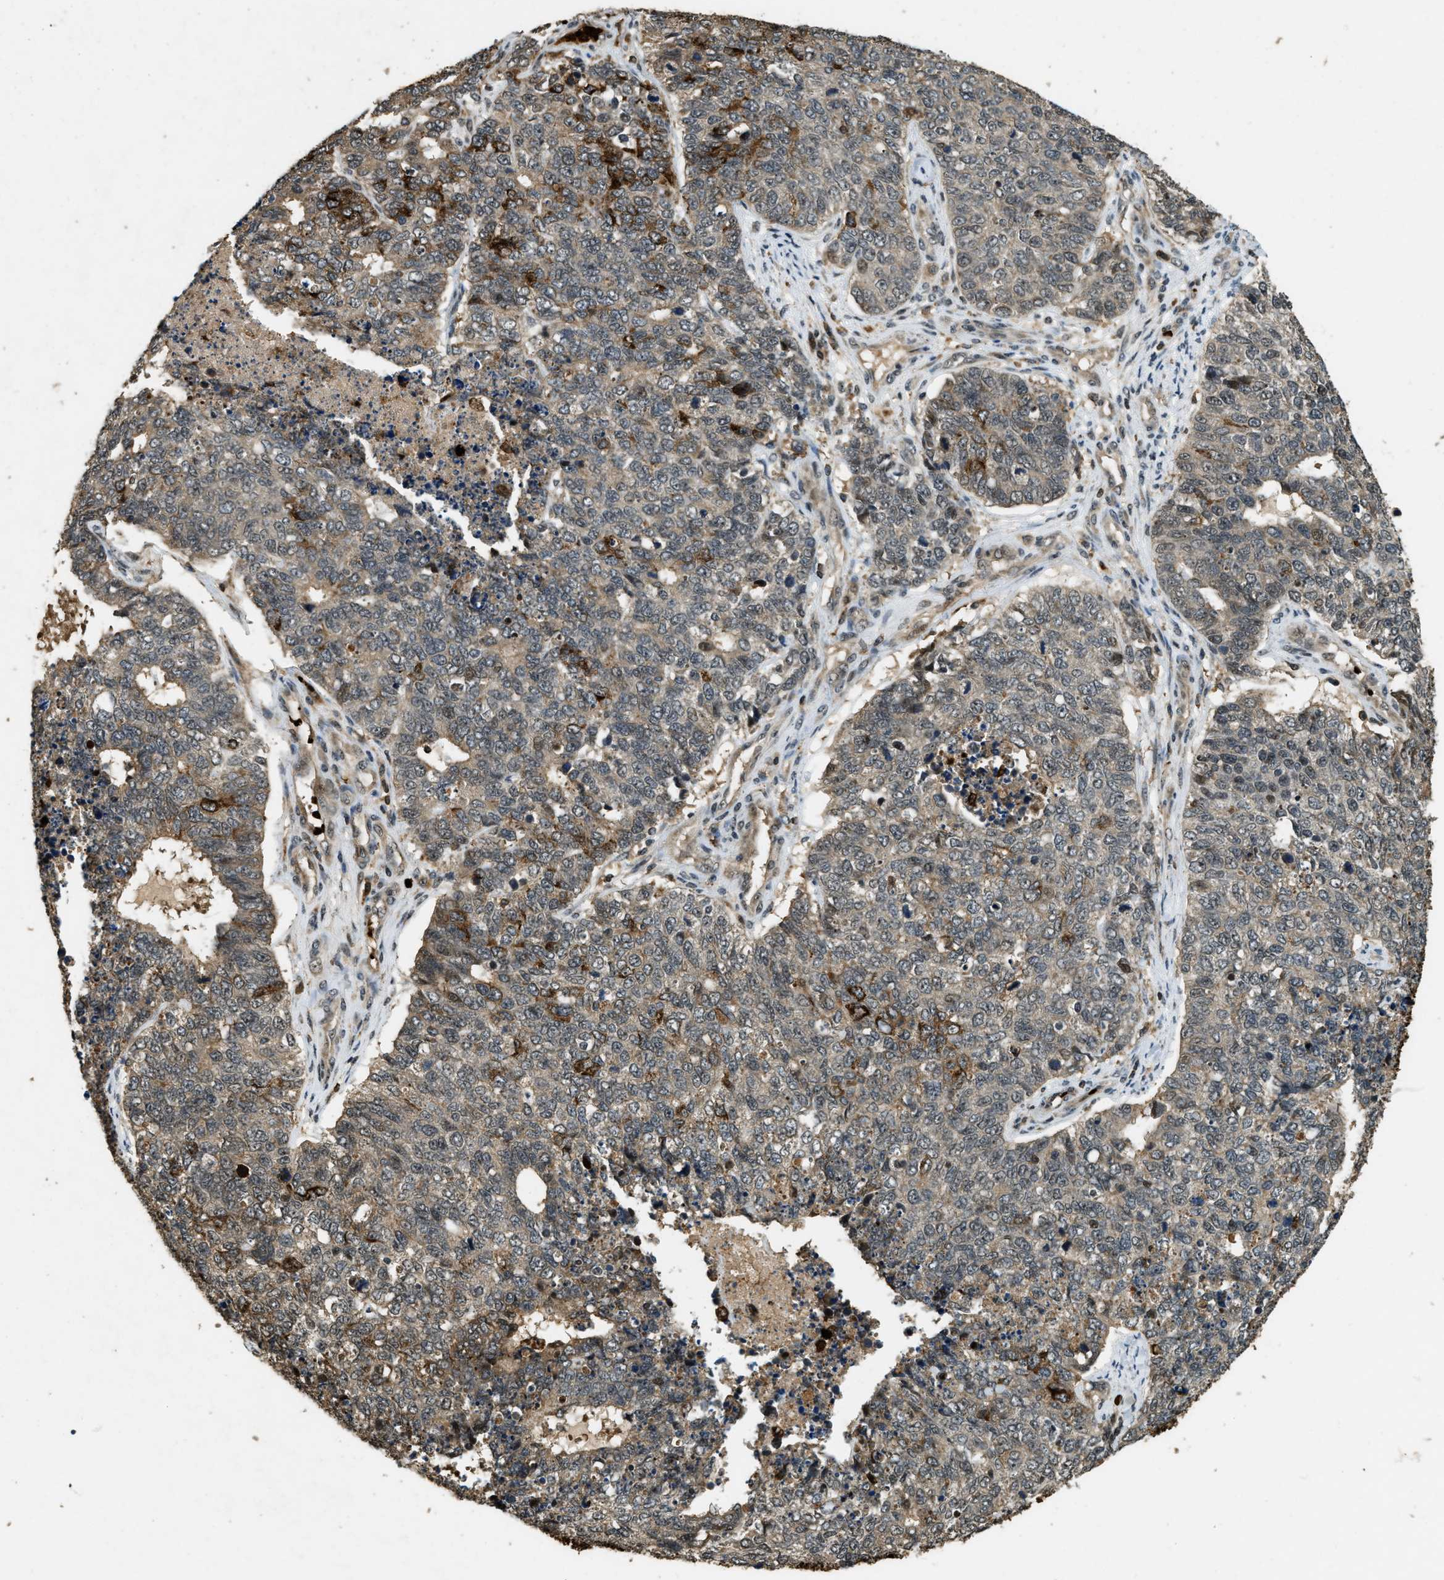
{"staining": {"intensity": "weak", "quantity": ">75%", "location": "cytoplasmic/membranous"}, "tissue": "cervical cancer", "cell_type": "Tumor cells", "image_type": "cancer", "snomed": [{"axis": "morphology", "description": "Squamous cell carcinoma, NOS"}, {"axis": "topography", "description": "Cervix"}], "caption": "Cervical cancer (squamous cell carcinoma) tissue exhibits weak cytoplasmic/membranous expression in approximately >75% of tumor cells, visualized by immunohistochemistry. Nuclei are stained in blue.", "gene": "RNF141", "patient": {"sex": "female", "age": 63}}